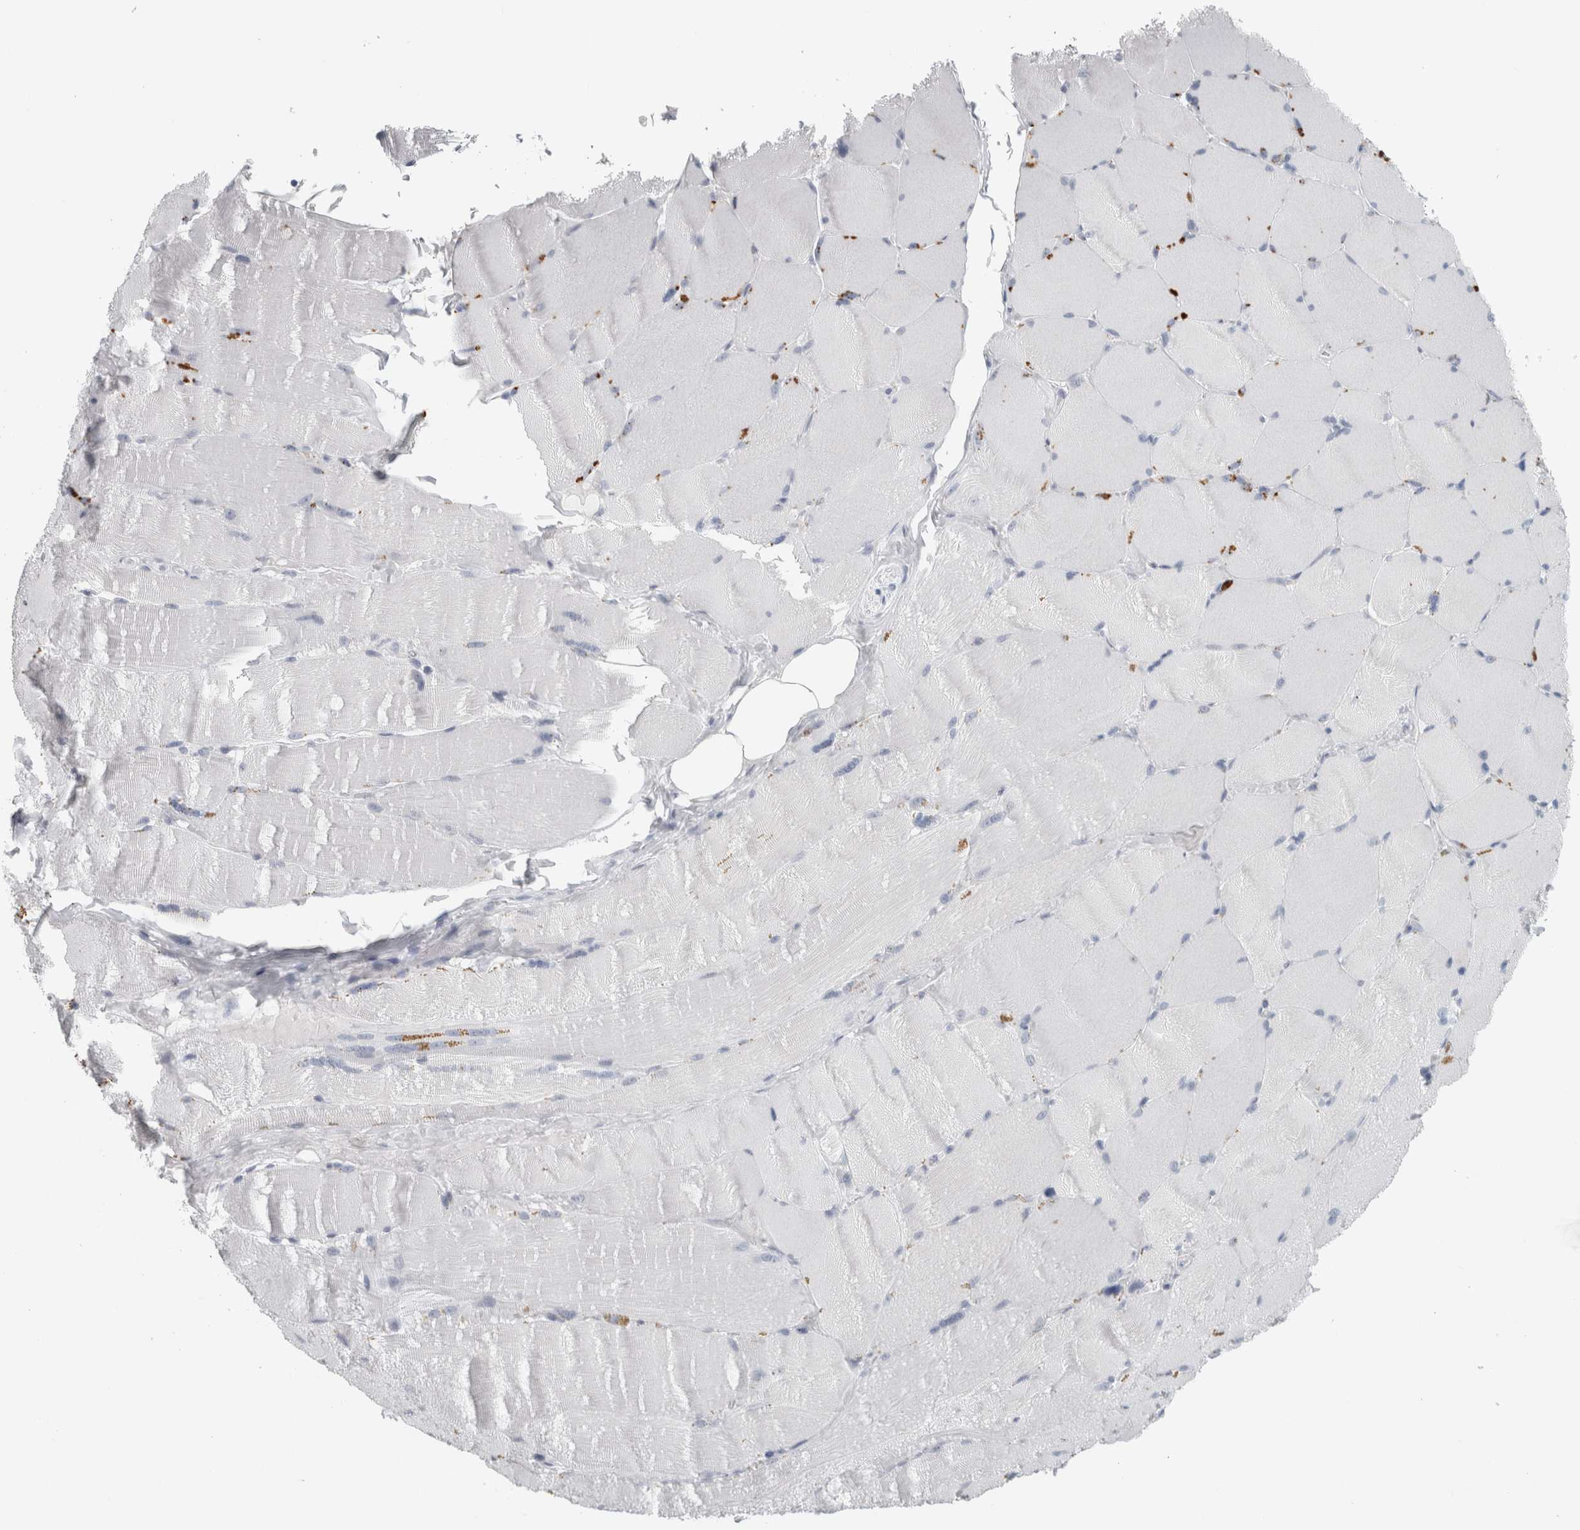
{"staining": {"intensity": "negative", "quantity": "none", "location": "none"}, "tissue": "skeletal muscle", "cell_type": "Myocytes", "image_type": "normal", "snomed": [{"axis": "morphology", "description": "Normal tissue, NOS"}, {"axis": "topography", "description": "Skin"}, {"axis": "topography", "description": "Skeletal muscle"}], "caption": "The image shows no significant staining in myocytes of skeletal muscle.", "gene": "CPE", "patient": {"sex": "male", "age": 83}}